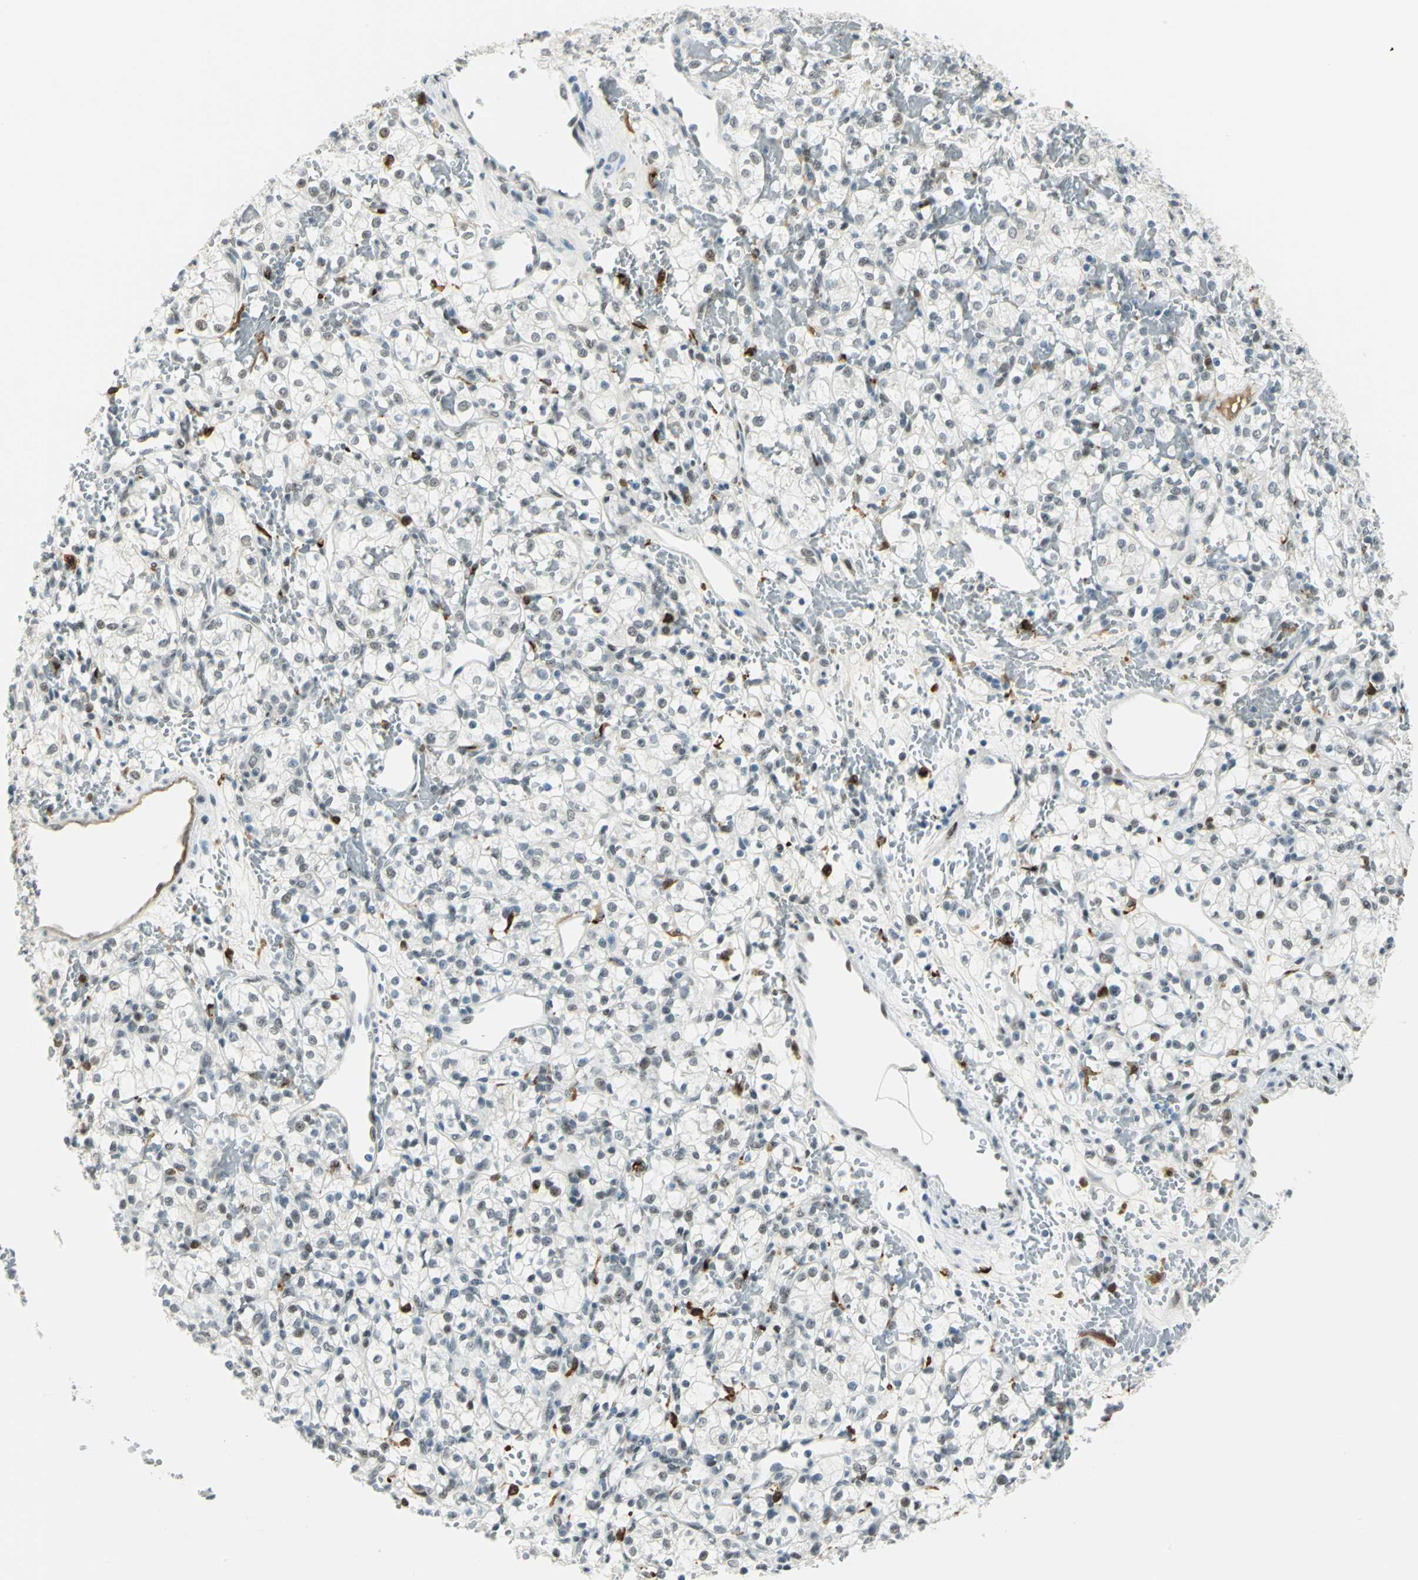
{"staining": {"intensity": "weak", "quantity": "<25%", "location": "nuclear"}, "tissue": "renal cancer", "cell_type": "Tumor cells", "image_type": "cancer", "snomed": [{"axis": "morphology", "description": "Adenocarcinoma, NOS"}, {"axis": "topography", "description": "Kidney"}], "caption": "The micrograph displays no staining of tumor cells in renal adenocarcinoma.", "gene": "MTMR10", "patient": {"sex": "female", "age": 60}}